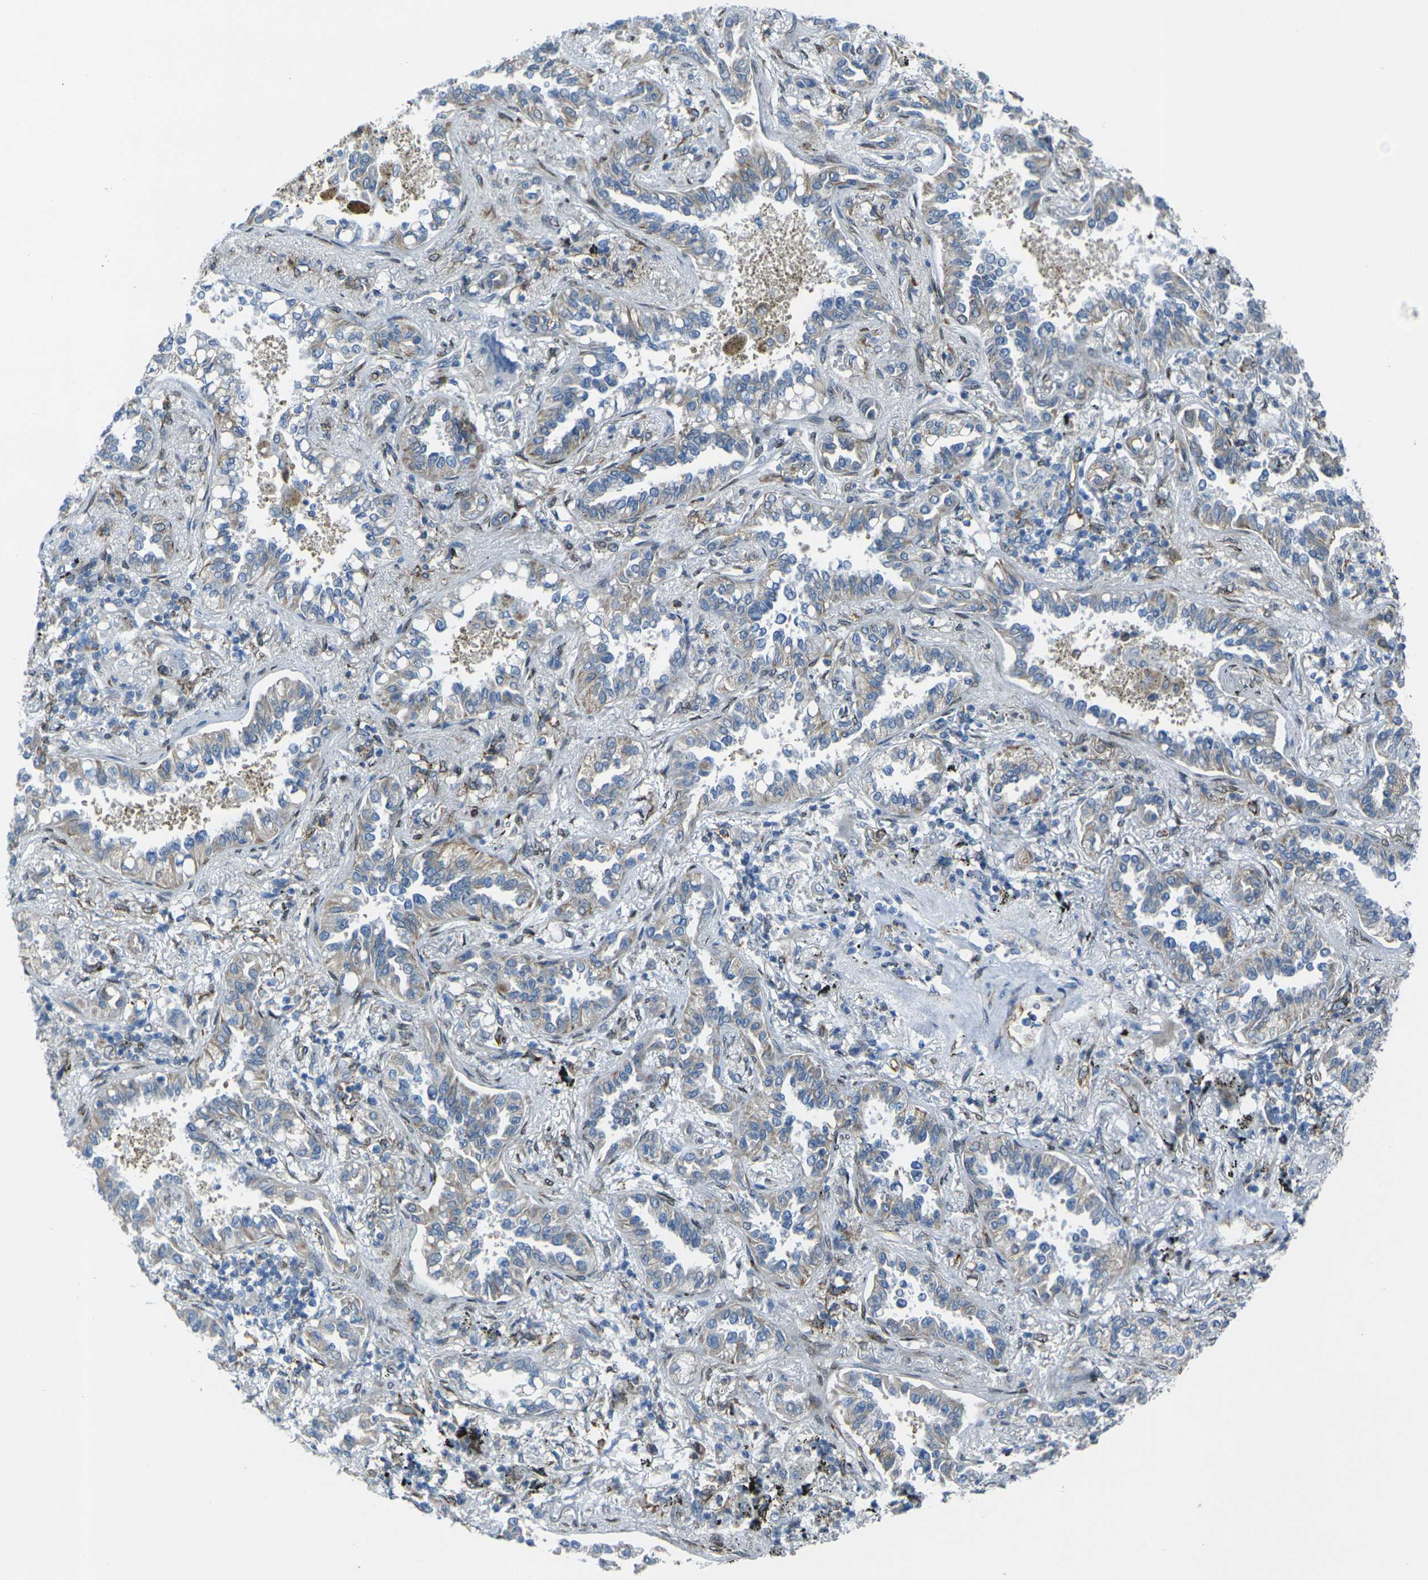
{"staining": {"intensity": "weak", "quantity": "<25%", "location": "cytoplasmic/membranous"}, "tissue": "lung cancer", "cell_type": "Tumor cells", "image_type": "cancer", "snomed": [{"axis": "morphology", "description": "Normal tissue, NOS"}, {"axis": "morphology", "description": "Adenocarcinoma, NOS"}, {"axis": "topography", "description": "Lung"}], "caption": "High magnification brightfield microscopy of adenocarcinoma (lung) stained with DAB (3,3'-diaminobenzidine) (brown) and counterstained with hematoxylin (blue): tumor cells show no significant positivity.", "gene": "CELSR2", "patient": {"sex": "male", "age": 59}}